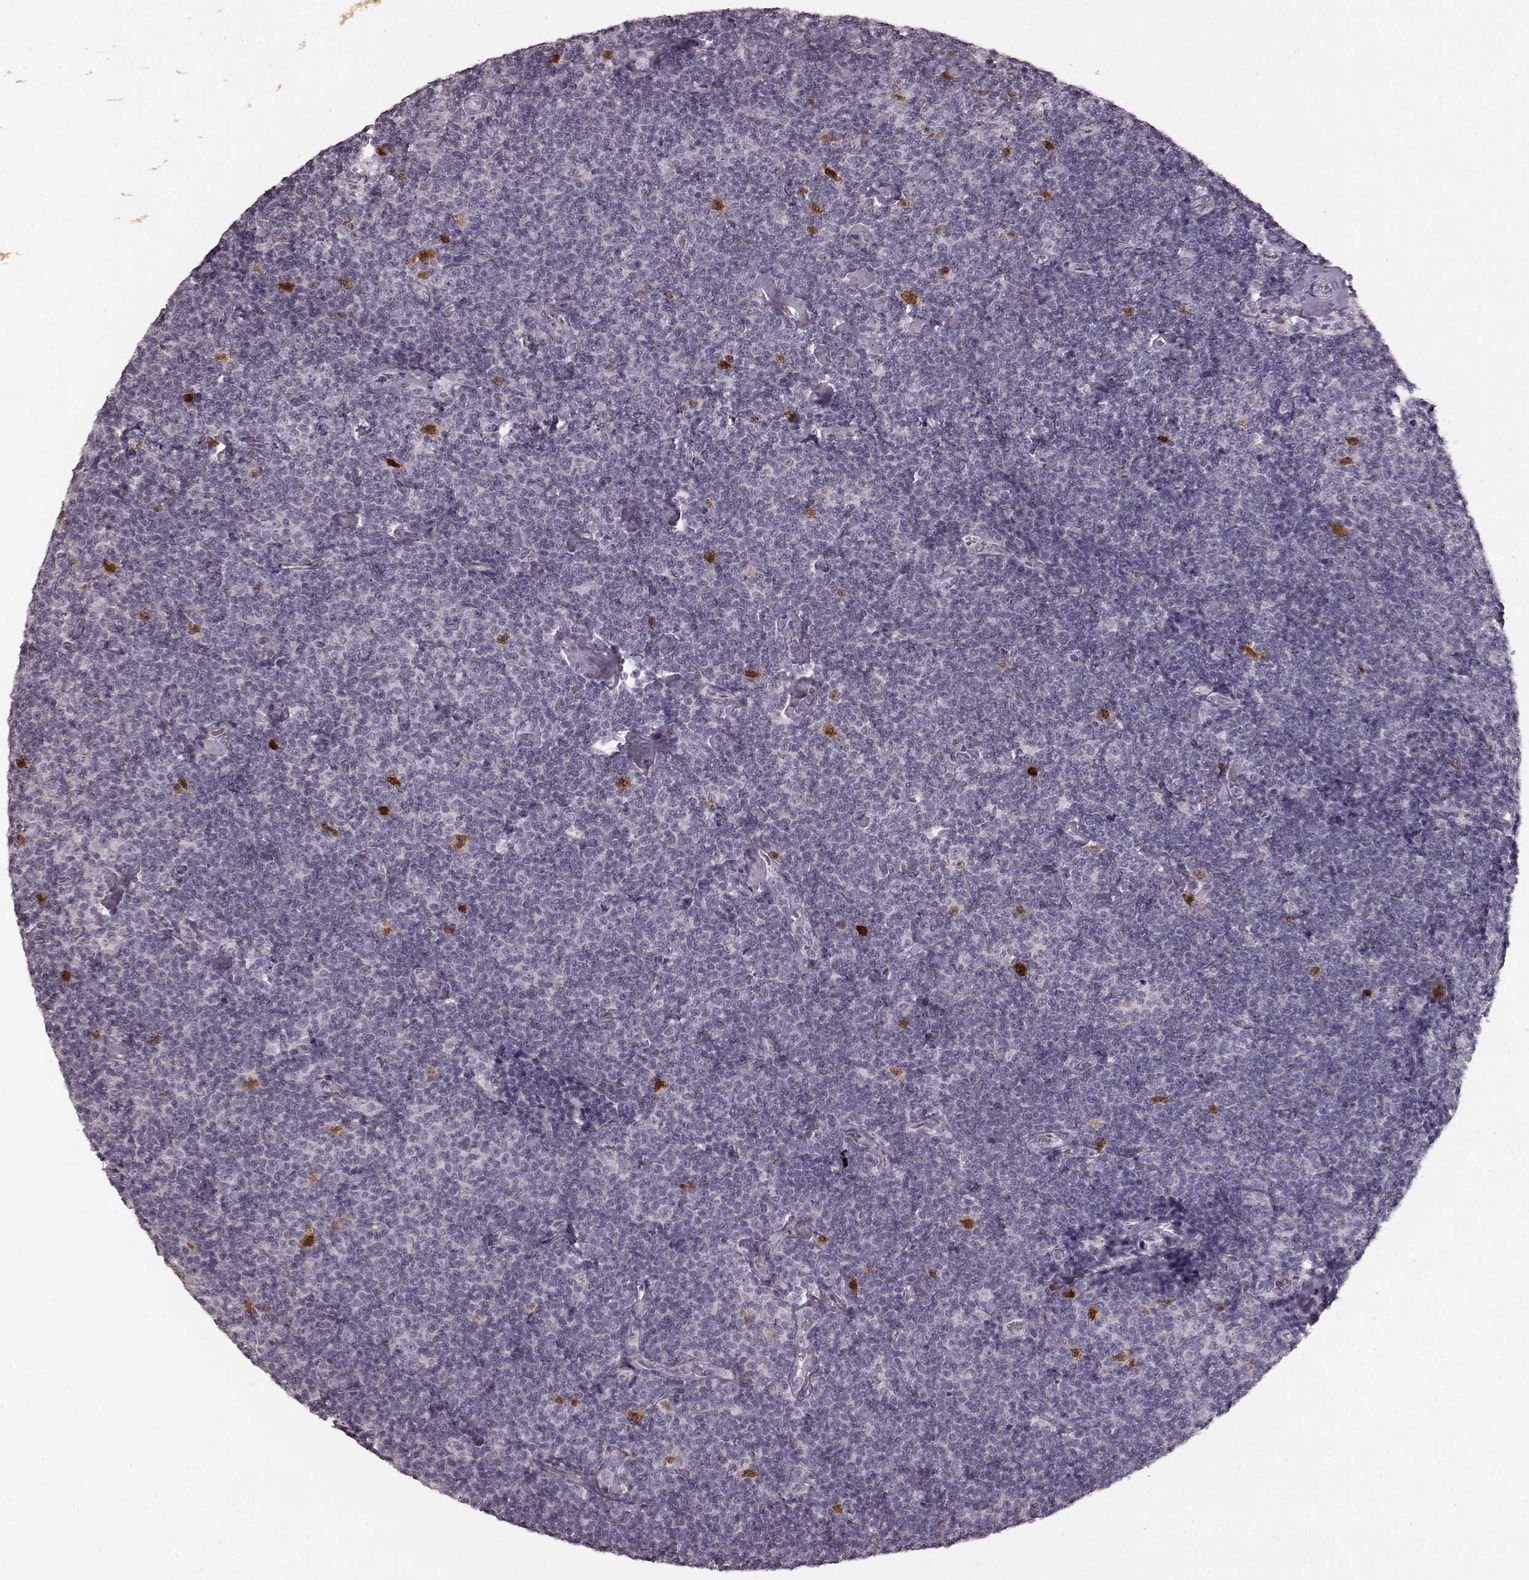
{"staining": {"intensity": "strong", "quantity": "<25%", "location": "nuclear"}, "tissue": "lymphoma", "cell_type": "Tumor cells", "image_type": "cancer", "snomed": [{"axis": "morphology", "description": "Malignant lymphoma, non-Hodgkin's type, Low grade"}, {"axis": "topography", "description": "Lymph node"}], "caption": "Low-grade malignant lymphoma, non-Hodgkin's type stained with immunohistochemistry exhibits strong nuclear staining in approximately <25% of tumor cells.", "gene": "CCNA2", "patient": {"sex": "male", "age": 81}}